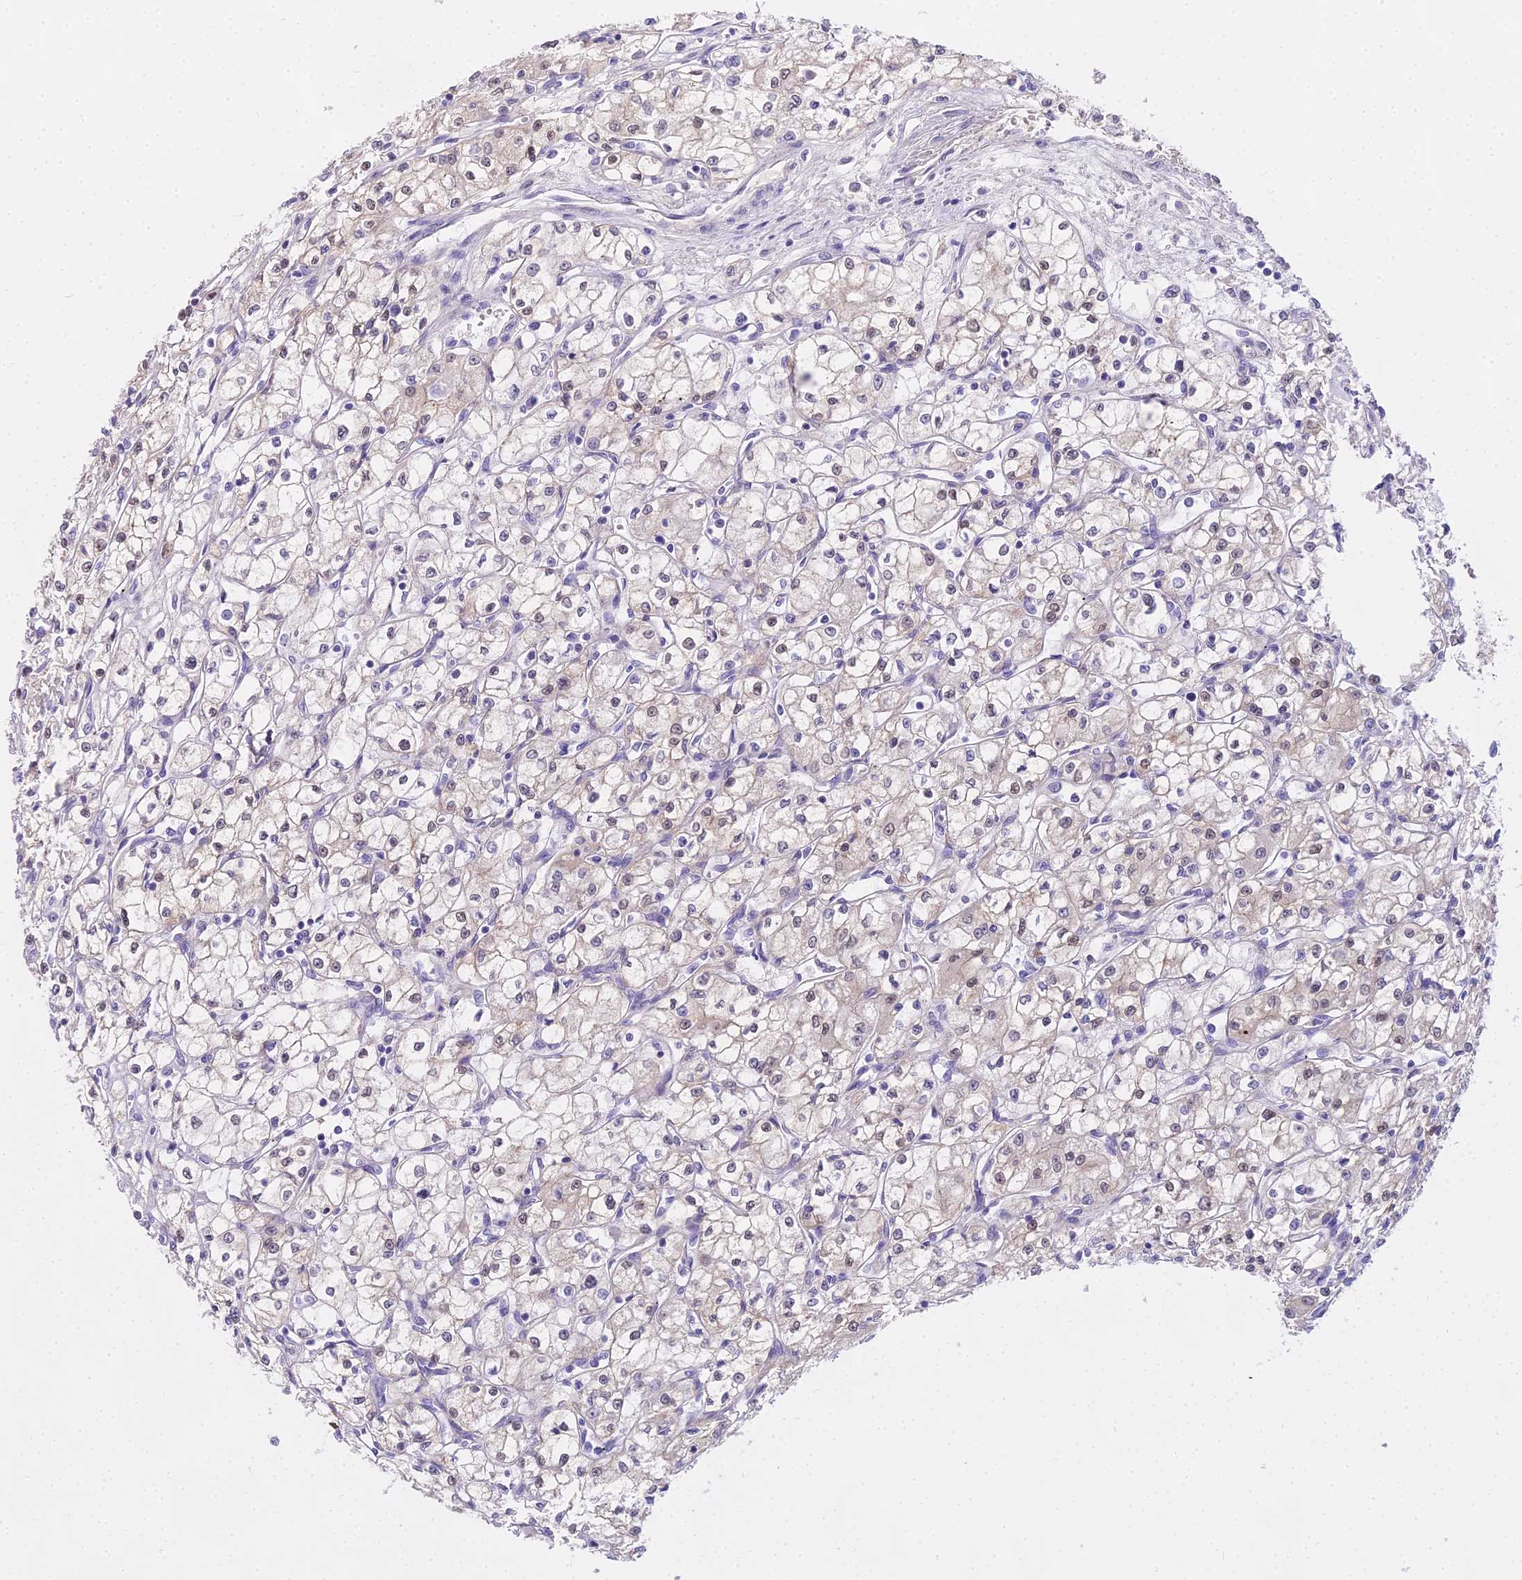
{"staining": {"intensity": "weak", "quantity": "25%-75%", "location": "nuclear"}, "tissue": "renal cancer", "cell_type": "Tumor cells", "image_type": "cancer", "snomed": [{"axis": "morphology", "description": "Adenocarcinoma, NOS"}, {"axis": "topography", "description": "Kidney"}], "caption": "The immunohistochemical stain shows weak nuclear expression in tumor cells of renal adenocarcinoma tissue.", "gene": "MAT2A", "patient": {"sex": "male", "age": 59}}